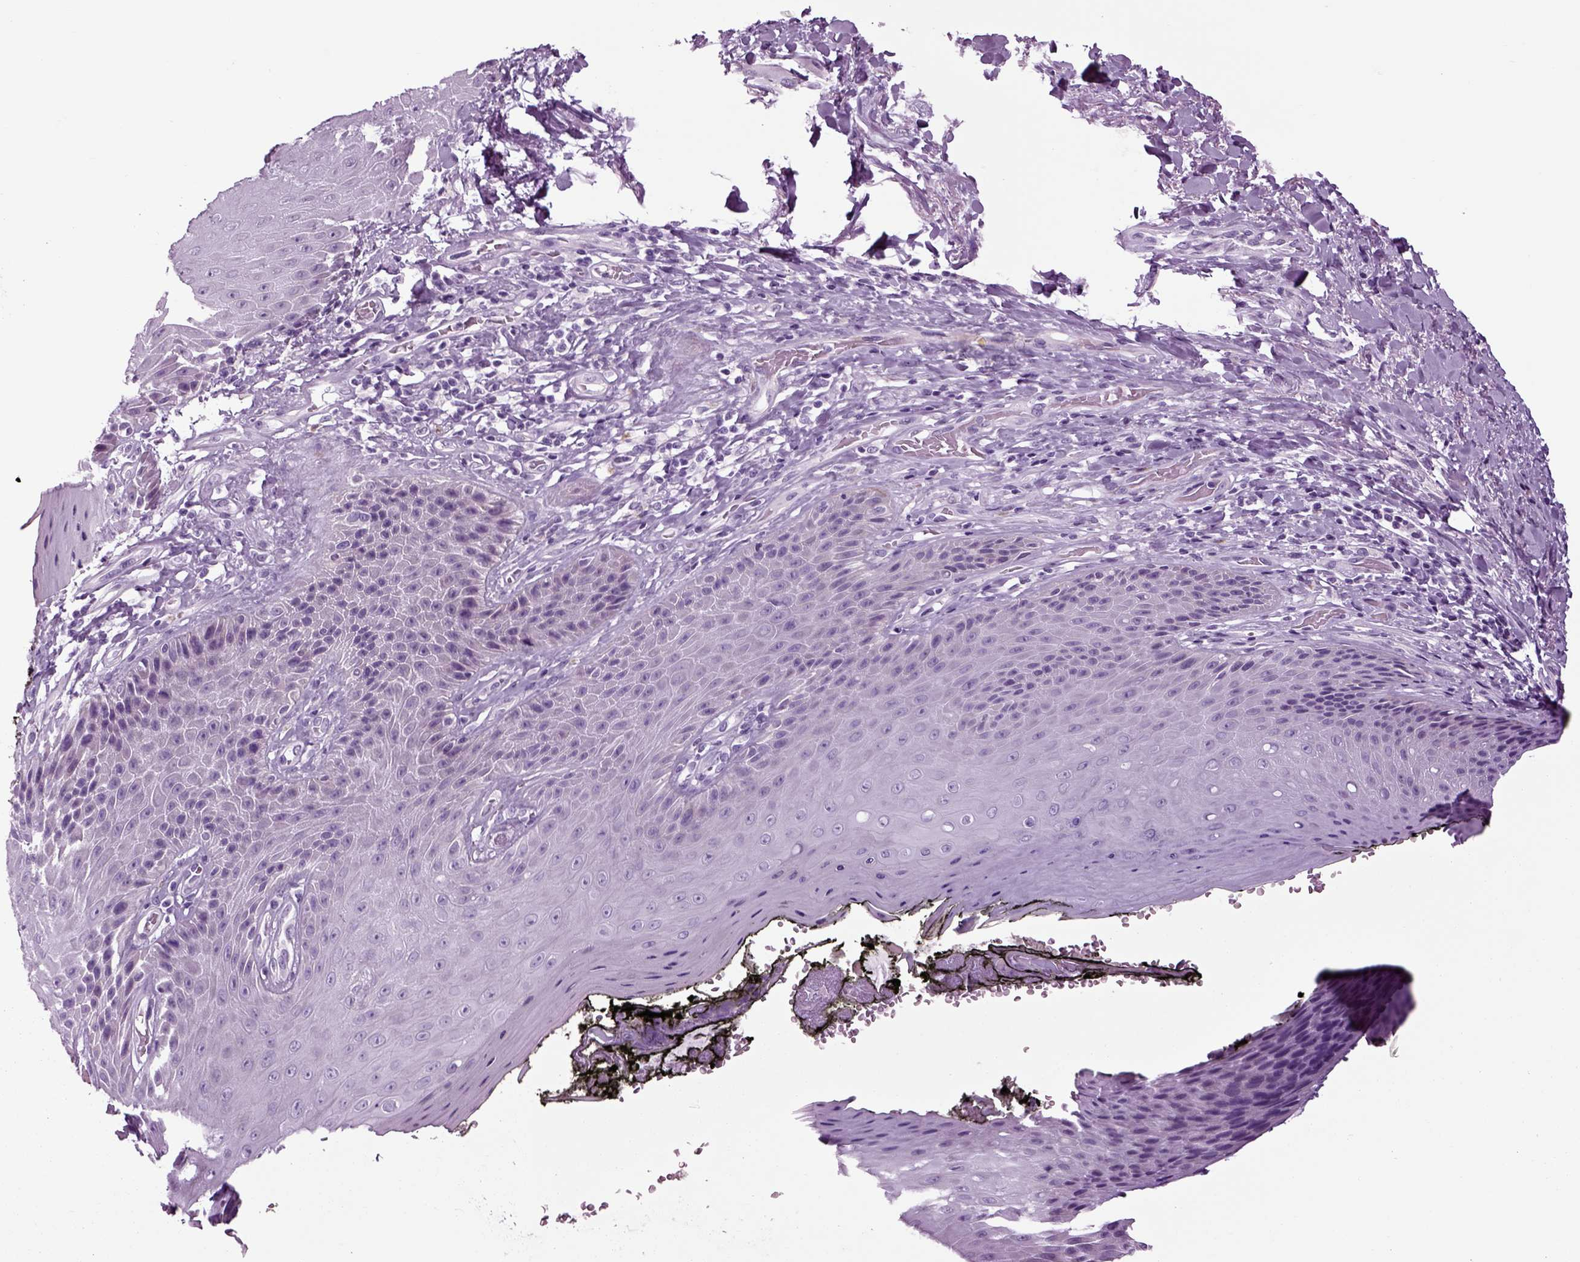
{"staining": {"intensity": "negative", "quantity": "none", "location": "none"}, "tissue": "skin", "cell_type": "Epidermal cells", "image_type": "normal", "snomed": [{"axis": "morphology", "description": "Normal tissue, NOS"}, {"axis": "topography", "description": "Anal"}, {"axis": "topography", "description": "Peripheral nerve tissue"}], "caption": "Skin stained for a protein using immunohistochemistry shows no staining epidermal cells.", "gene": "ARHGAP11A", "patient": {"sex": "male", "age": 53}}